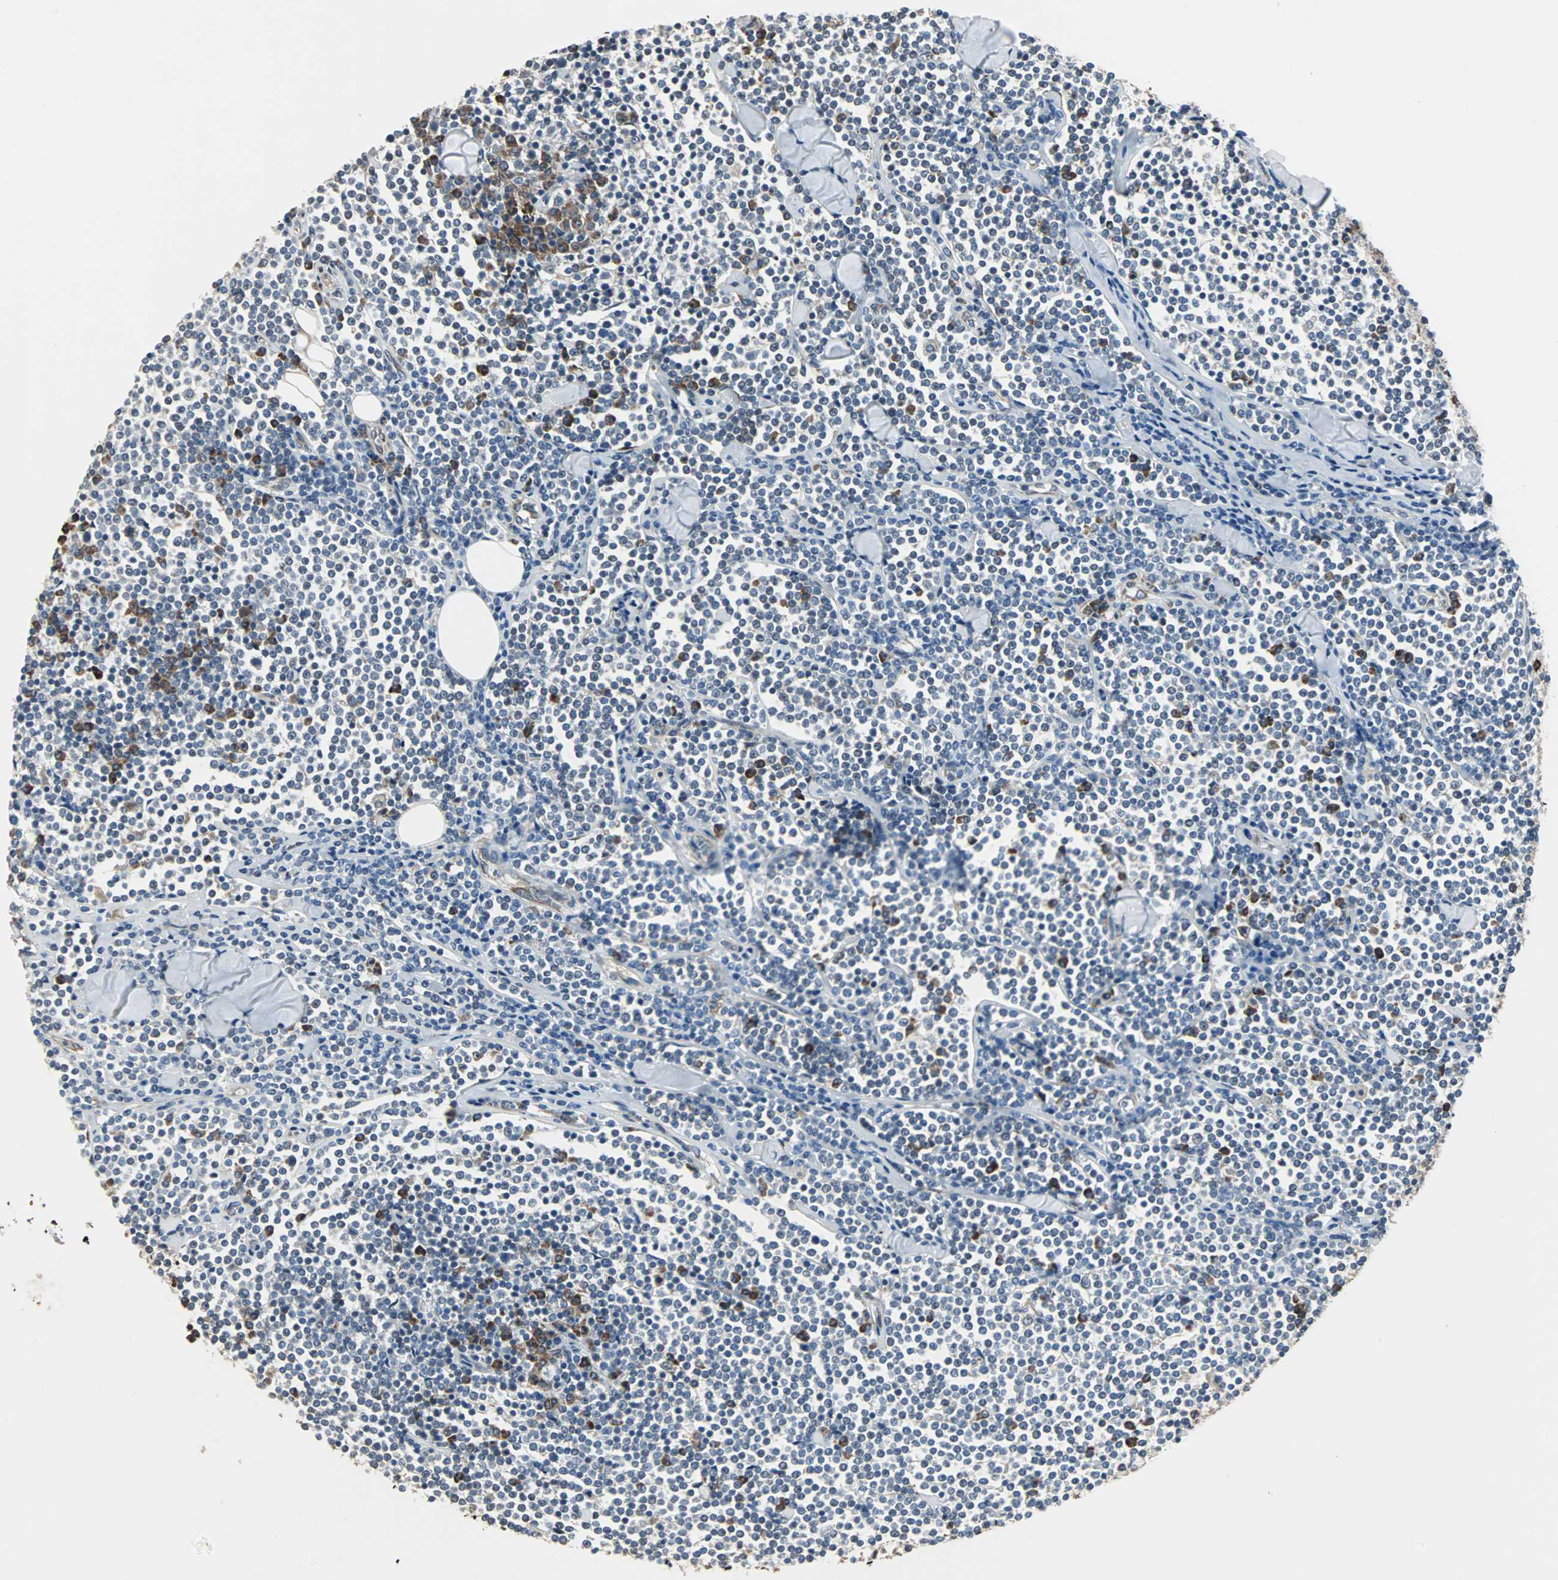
{"staining": {"intensity": "negative", "quantity": "none", "location": "none"}, "tissue": "lymphoma", "cell_type": "Tumor cells", "image_type": "cancer", "snomed": [{"axis": "morphology", "description": "Malignant lymphoma, non-Hodgkin's type, Low grade"}, {"axis": "topography", "description": "Soft tissue"}], "caption": "High magnification brightfield microscopy of lymphoma stained with DAB (3,3'-diaminobenzidine) (brown) and counterstained with hematoxylin (blue): tumor cells show no significant positivity. The staining is performed using DAB (3,3'-diaminobenzidine) brown chromogen with nuclei counter-stained in using hematoxylin.", "gene": "CHP1", "patient": {"sex": "male", "age": 92}}